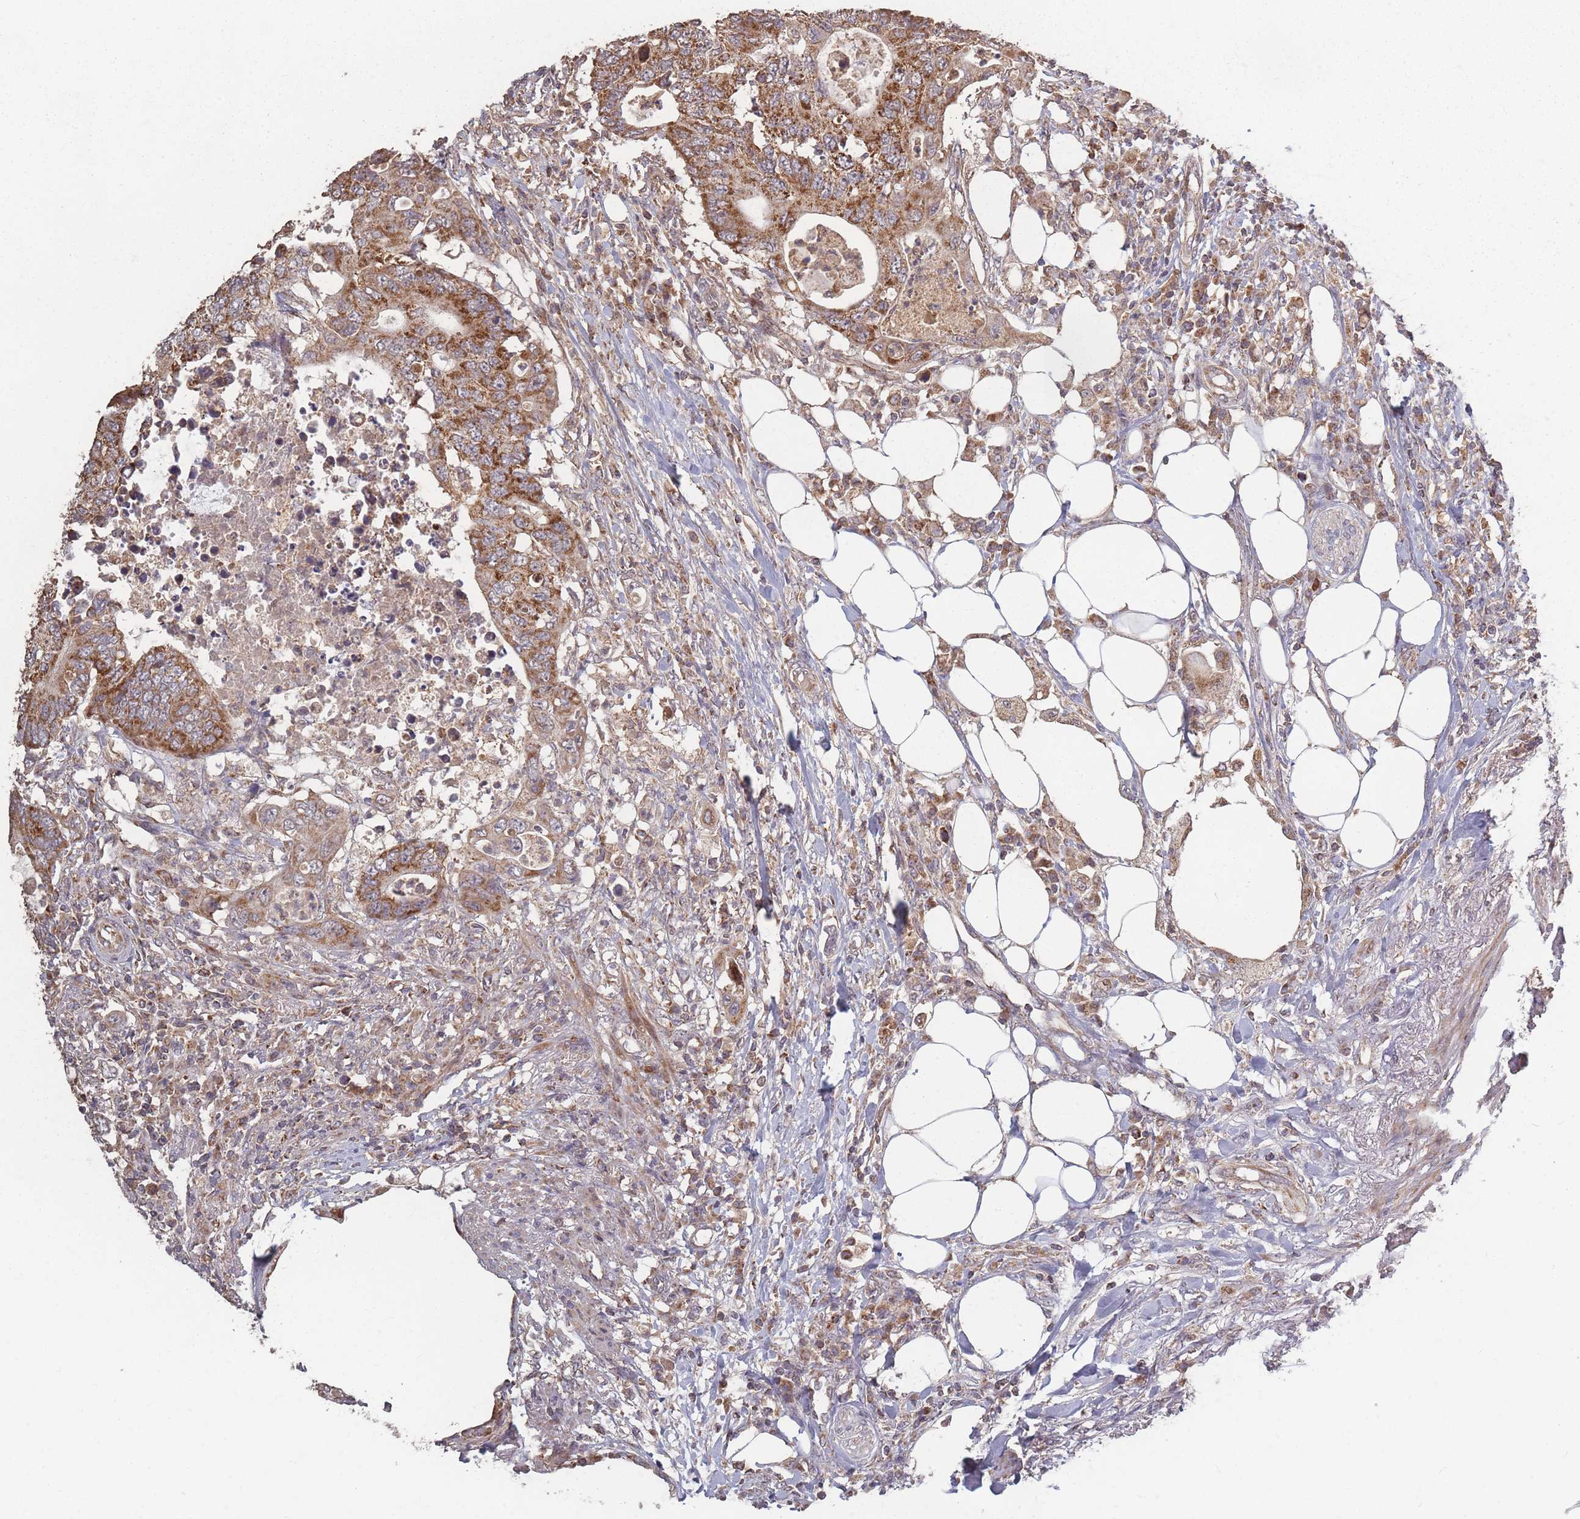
{"staining": {"intensity": "moderate", "quantity": ">75%", "location": "cytoplasmic/membranous"}, "tissue": "colorectal cancer", "cell_type": "Tumor cells", "image_type": "cancer", "snomed": [{"axis": "morphology", "description": "Adenocarcinoma, NOS"}, {"axis": "topography", "description": "Colon"}], "caption": "Colorectal cancer (adenocarcinoma) stained with immunohistochemistry demonstrates moderate cytoplasmic/membranous staining in about >75% of tumor cells.", "gene": "LYRM7", "patient": {"sex": "male", "age": 71}}